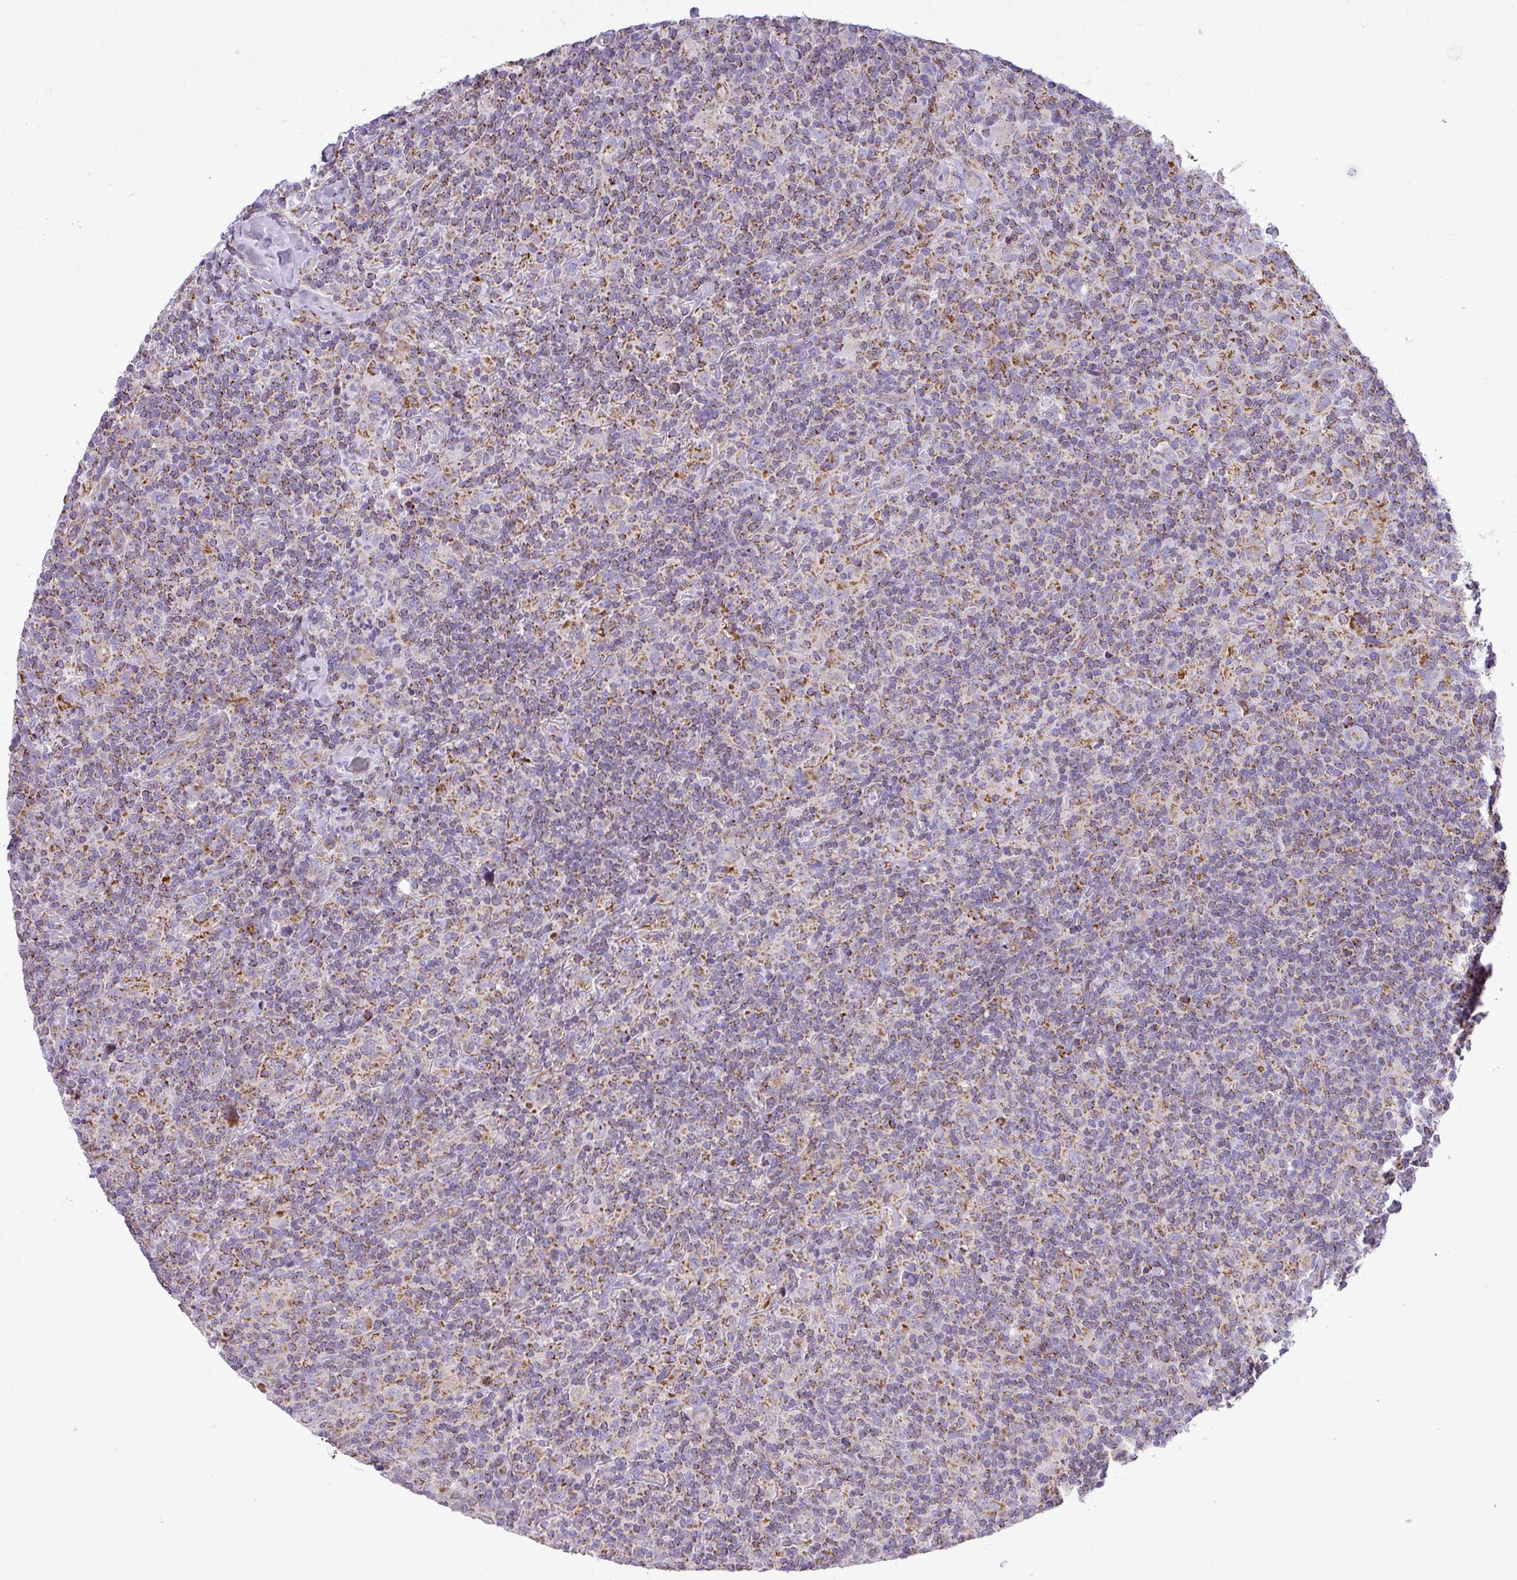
{"staining": {"intensity": "moderate", "quantity": "25%-75%", "location": "cytoplasmic/membranous"}, "tissue": "lymphoma", "cell_type": "Tumor cells", "image_type": "cancer", "snomed": [{"axis": "morphology", "description": "Hodgkin's disease, NOS"}, {"axis": "topography", "description": "Lymph node"}], "caption": "A histopathology image showing moderate cytoplasmic/membranous positivity in about 25%-75% of tumor cells in Hodgkin's disease, as visualized by brown immunohistochemical staining.", "gene": "ZNF81", "patient": {"sex": "female", "age": 18}}